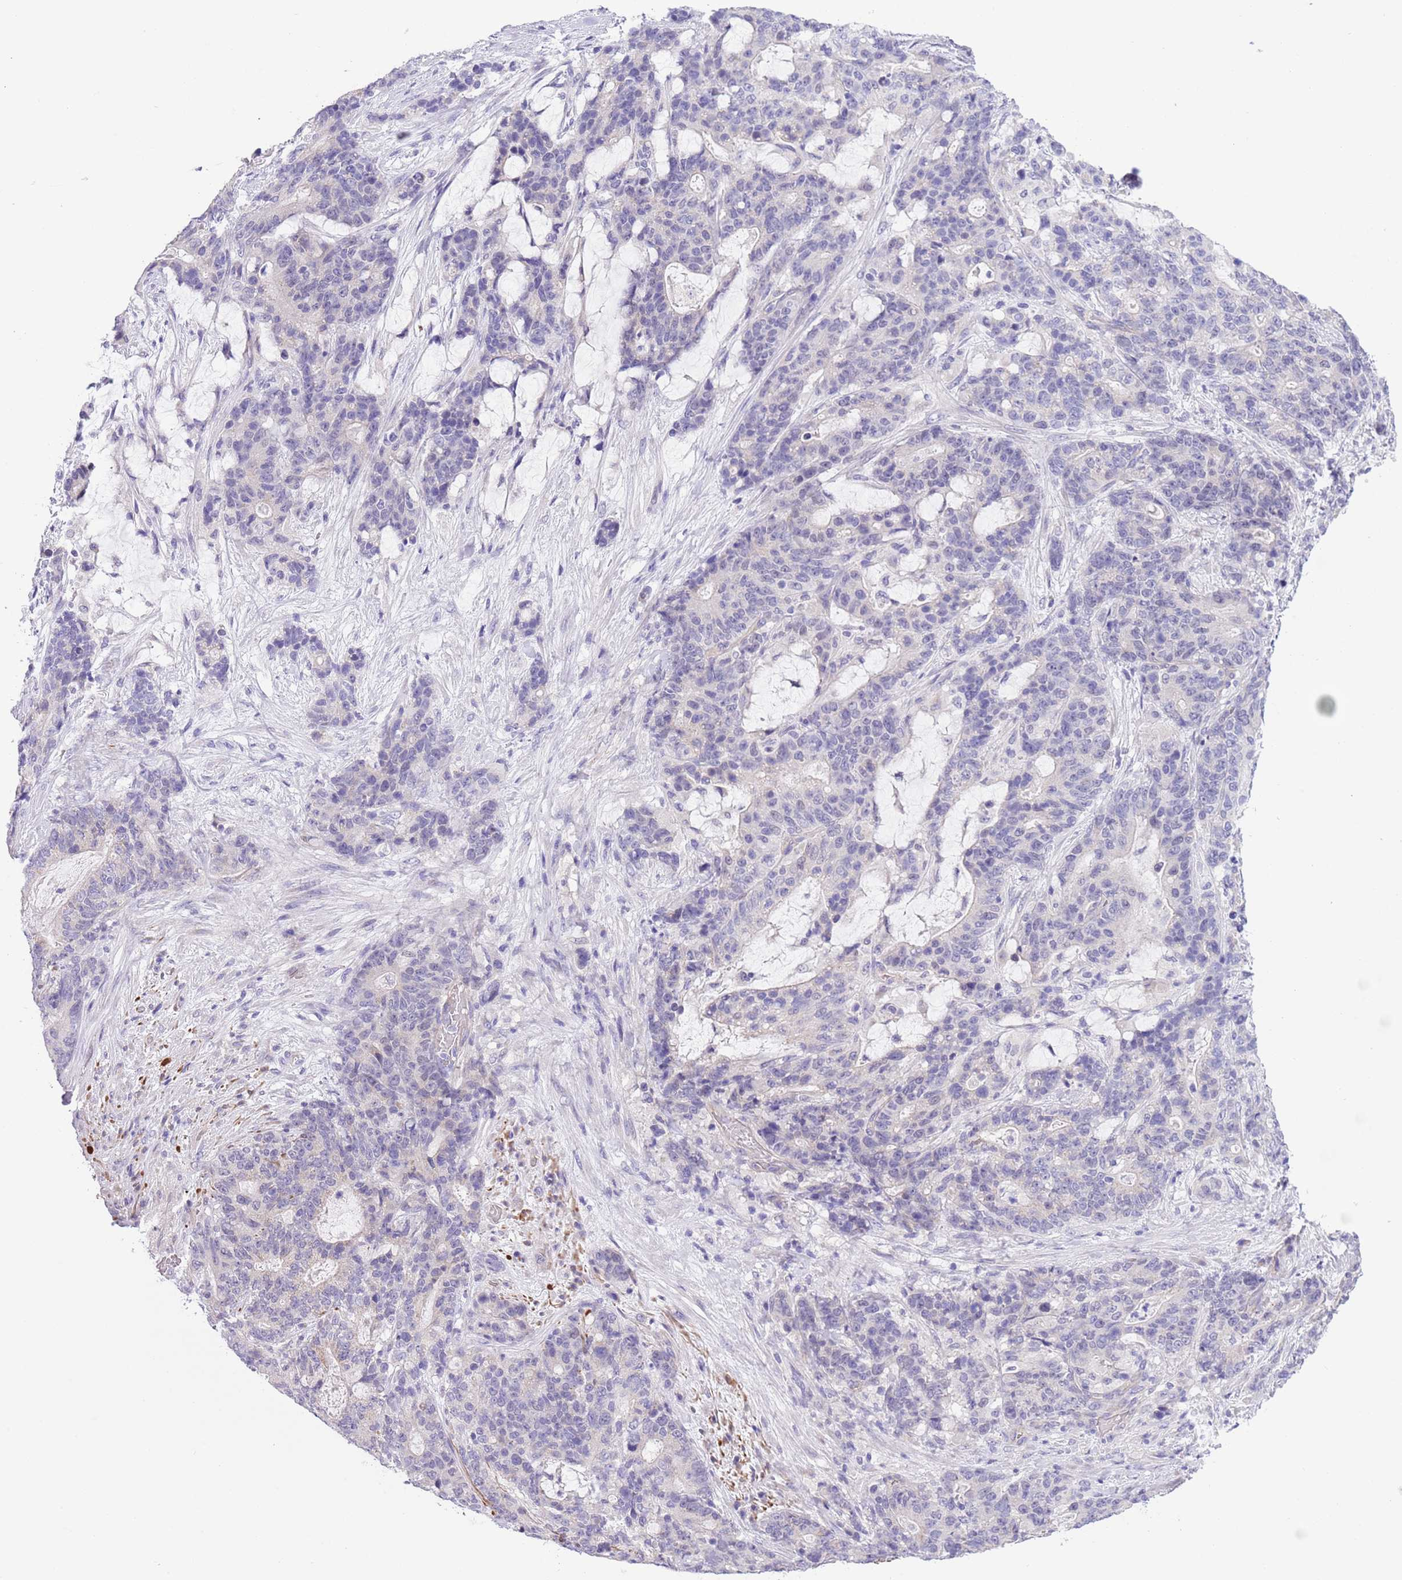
{"staining": {"intensity": "negative", "quantity": "none", "location": "none"}, "tissue": "stomach cancer", "cell_type": "Tumor cells", "image_type": "cancer", "snomed": [{"axis": "morphology", "description": "Normal tissue, NOS"}, {"axis": "morphology", "description": "Adenocarcinoma, NOS"}, {"axis": "topography", "description": "Stomach"}], "caption": "Stomach cancer was stained to show a protein in brown. There is no significant staining in tumor cells. Brightfield microscopy of immunohistochemistry stained with DAB (3,3'-diaminobenzidine) (brown) and hematoxylin (blue), captured at high magnification.", "gene": "NET1", "patient": {"sex": "female", "age": 64}}